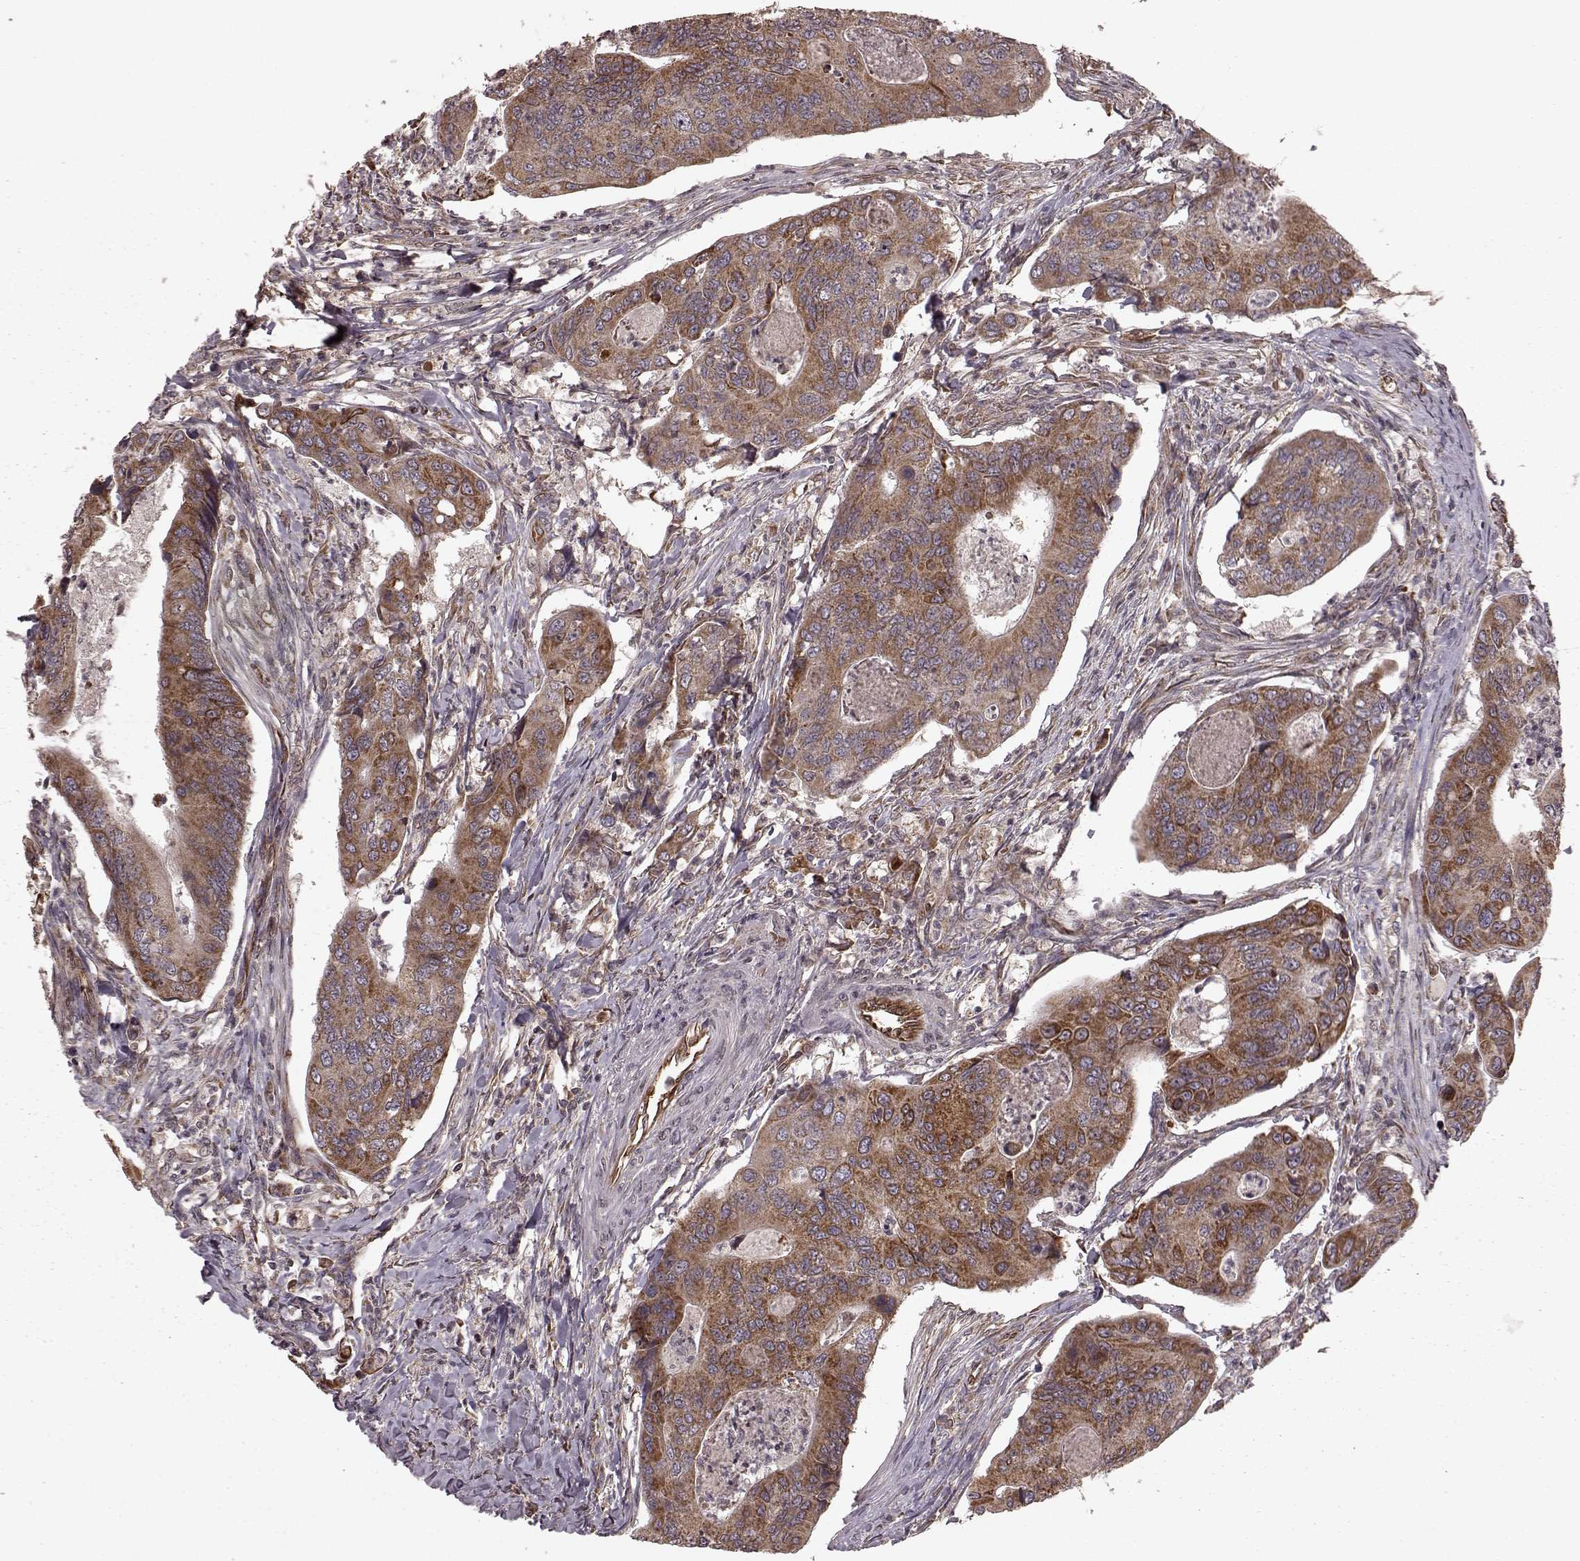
{"staining": {"intensity": "strong", "quantity": ">75%", "location": "cytoplasmic/membranous"}, "tissue": "colorectal cancer", "cell_type": "Tumor cells", "image_type": "cancer", "snomed": [{"axis": "morphology", "description": "Adenocarcinoma, NOS"}, {"axis": "topography", "description": "Colon"}], "caption": "Colorectal adenocarcinoma was stained to show a protein in brown. There is high levels of strong cytoplasmic/membranous expression in about >75% of tumor cells.", "gene": "AGPAT1", "patient": {"sex": "female", "age": 67}}